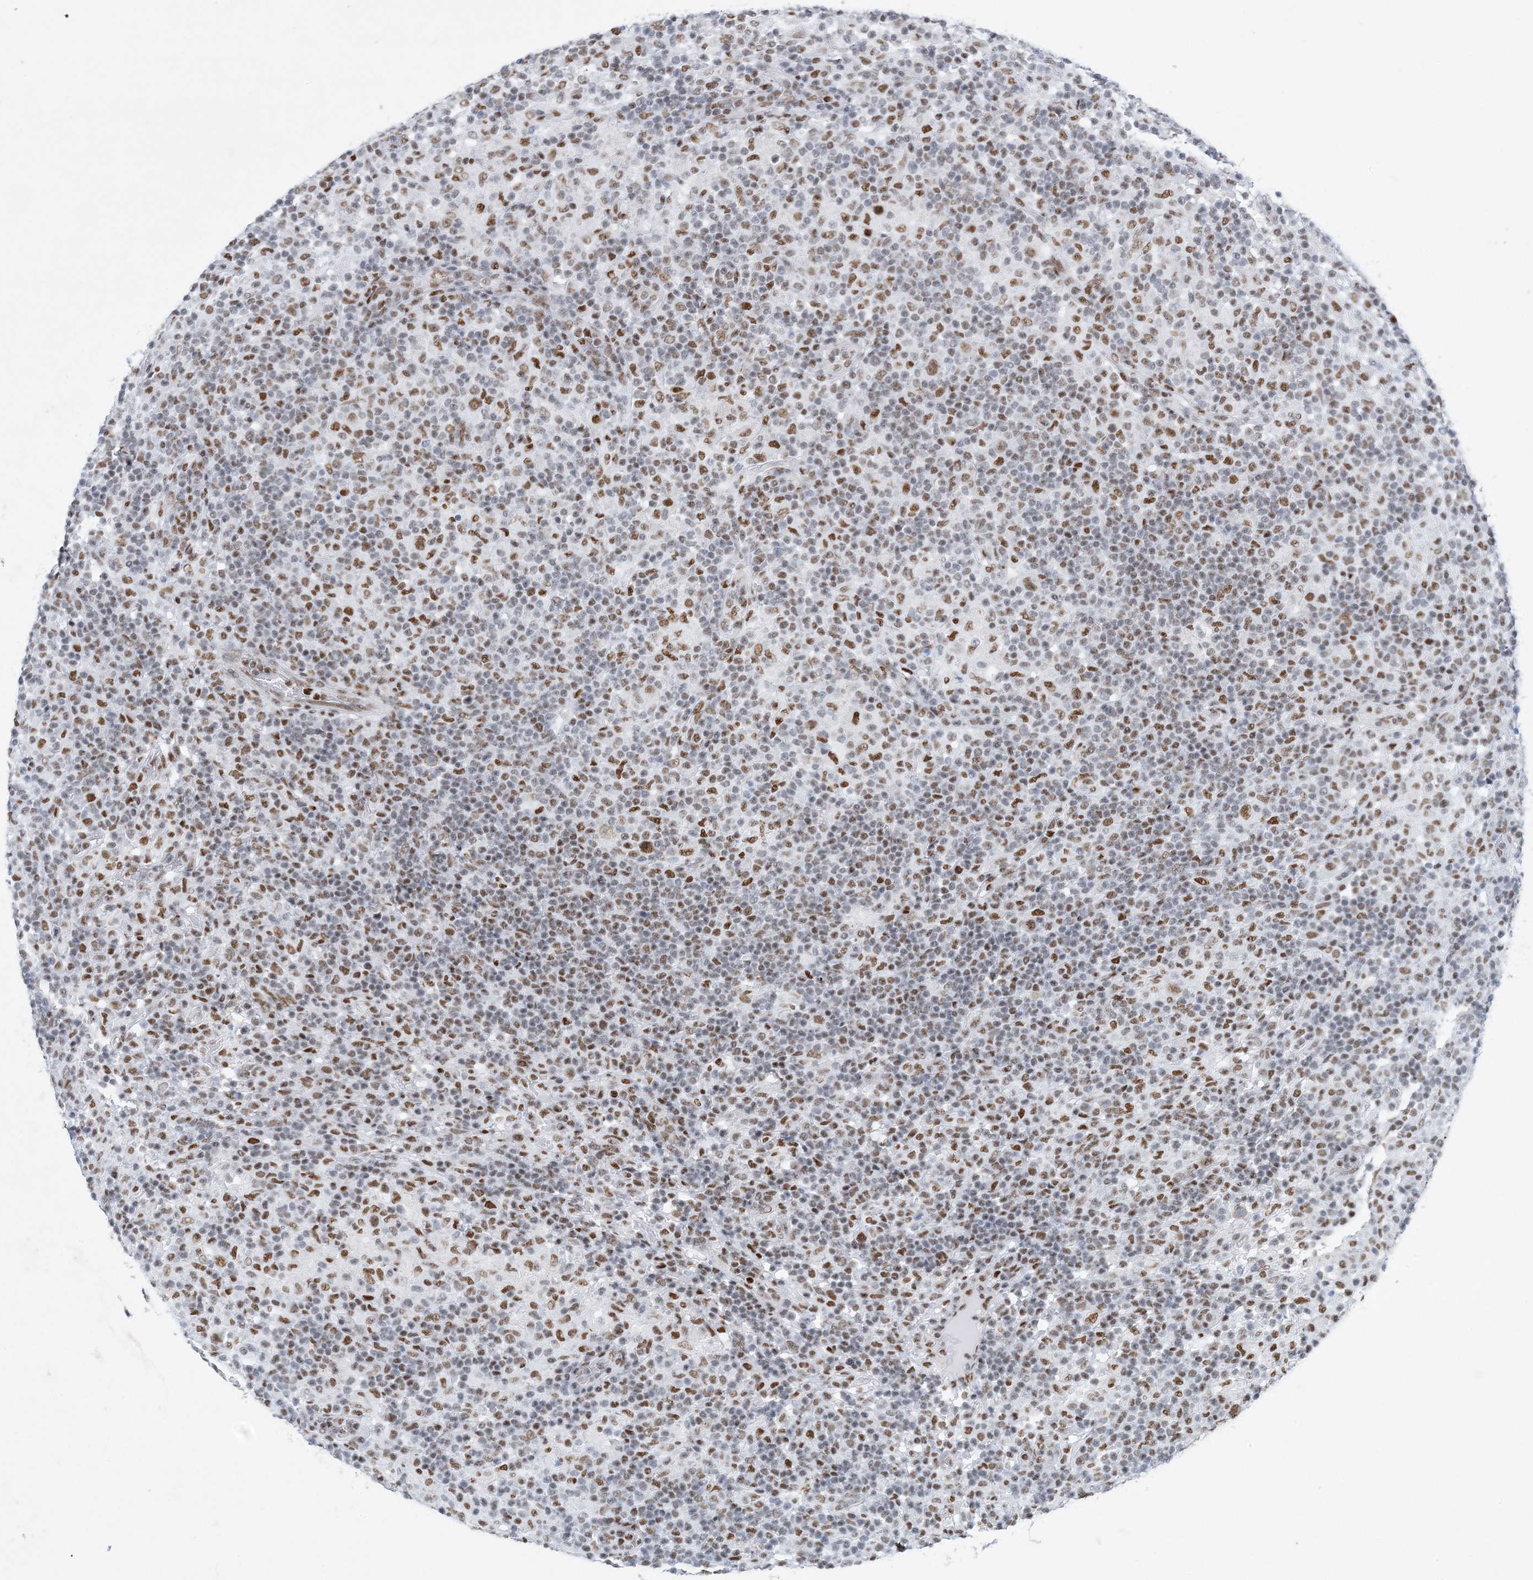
{"staining": {"intensity": "moderate", "quantity": ">75%", "location": "nuclear"}, "tissue": "lymphoma", "cell_type": "Tumor cells", "image_type": "cancer", "snomed": [{"axis": "morphology", "description": "Hodgkin's disease, NOS"}, {"axis": "topography", "description": "Lymph node"}], "caption": "Immunohistochemical staining of human lymphoma reveals moderate nuclear protein positivity in approximately >75% of tumor cells. (Brightfield microscopy of DAB IHC at high magnification).", "gene": "ZBTB7A", "patient": {"sex": "male", "age": 70}}